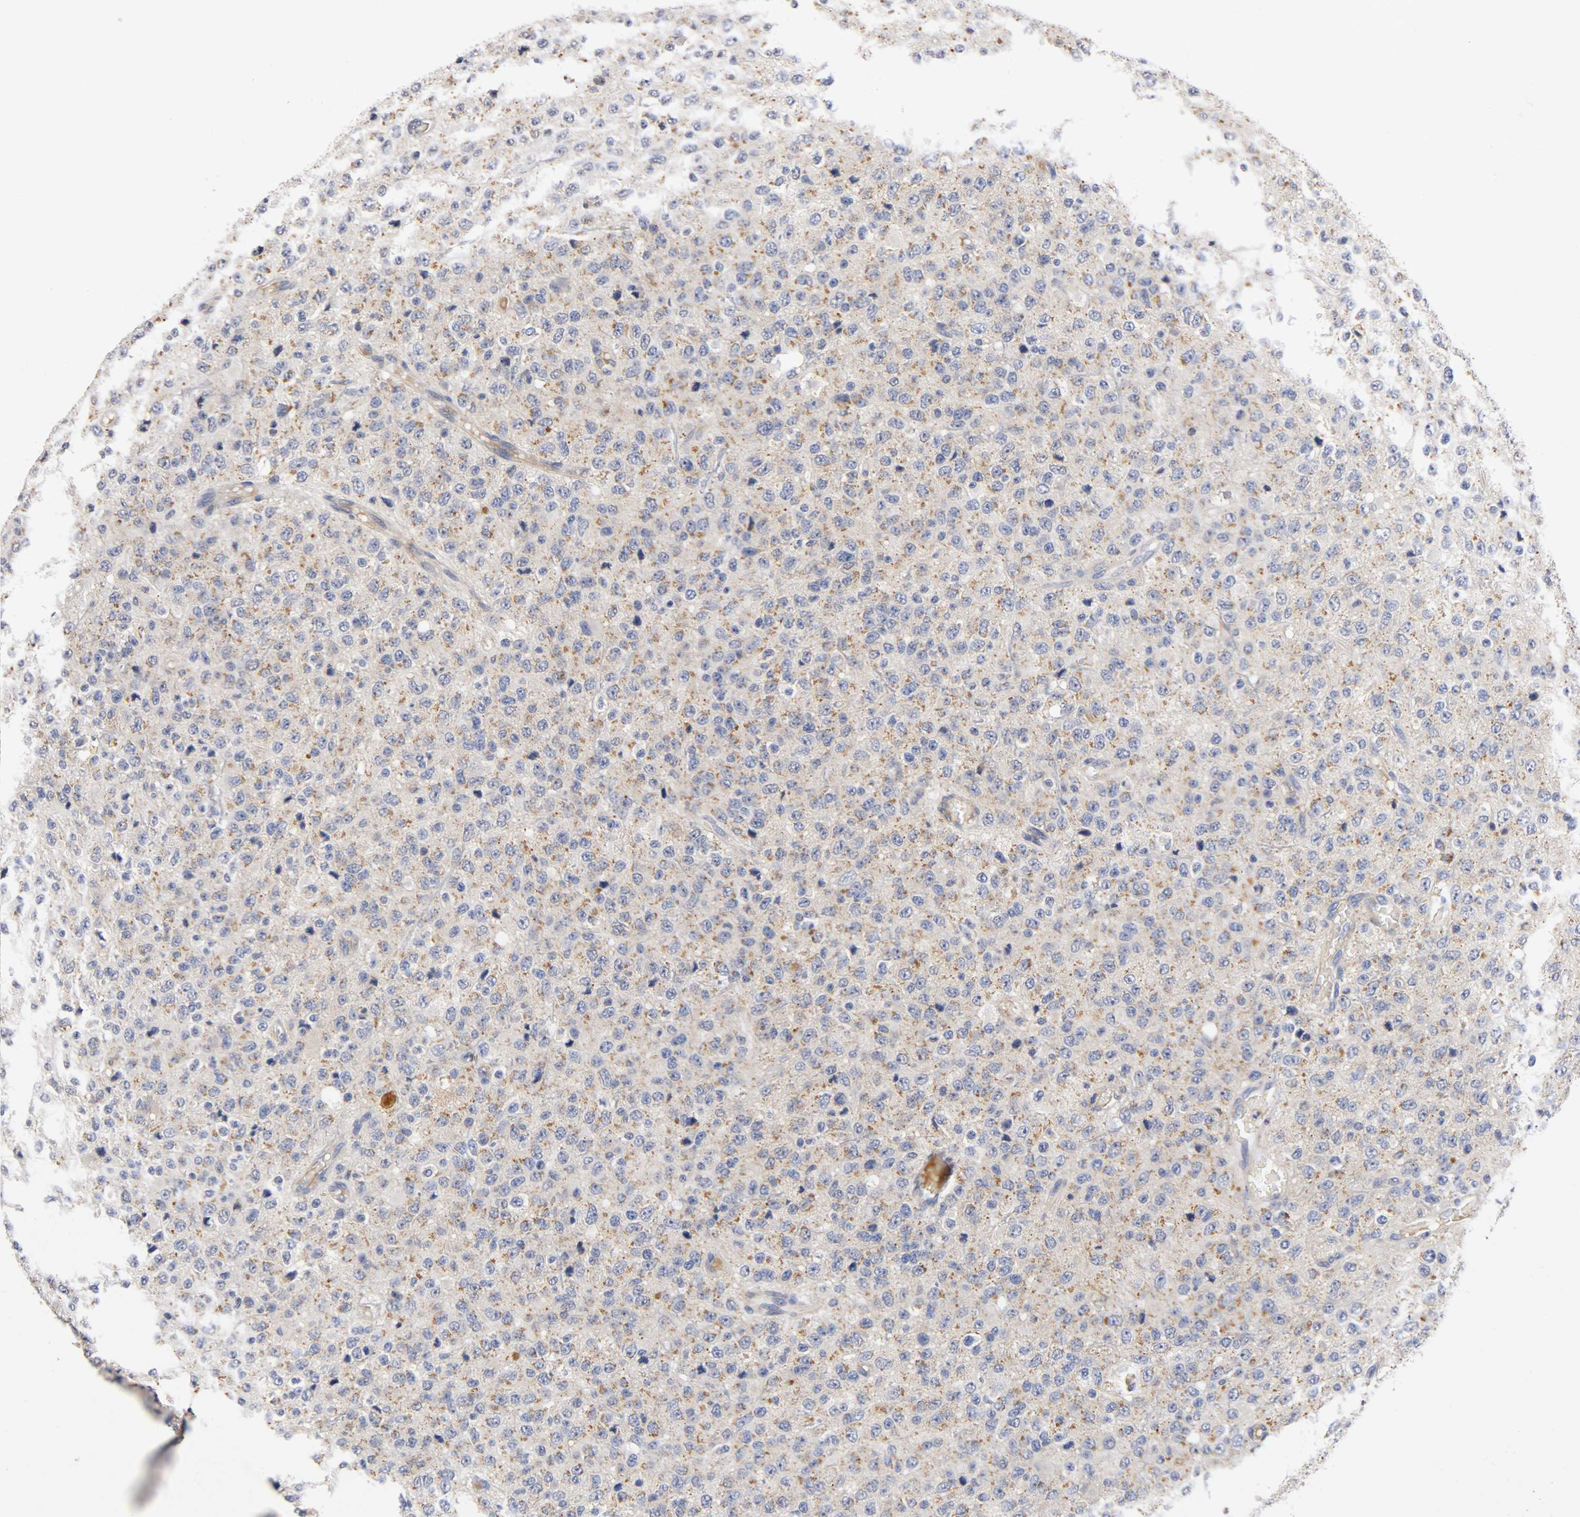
{"staining": {"intensity": "weak", "quantity": "25%-75%", "location": "cytoplasmic/membranous"}, "tissue": "glioma", "cell_type": "Tumor cells", "image_type": "cancer", "snomed": [{"axis": "morphology", "description": "Glioma, malignant, High grade"}, {"axis": "topography", "description": "pancreas cauda"}], "caption": "Weak cytoplasmic/membranous expression is appreciated in about 25%-75% of tumor cells in malignant glioma (high-grade).", "gene": "PCSK6", "patient": {"sex": "male", "age": 60}}